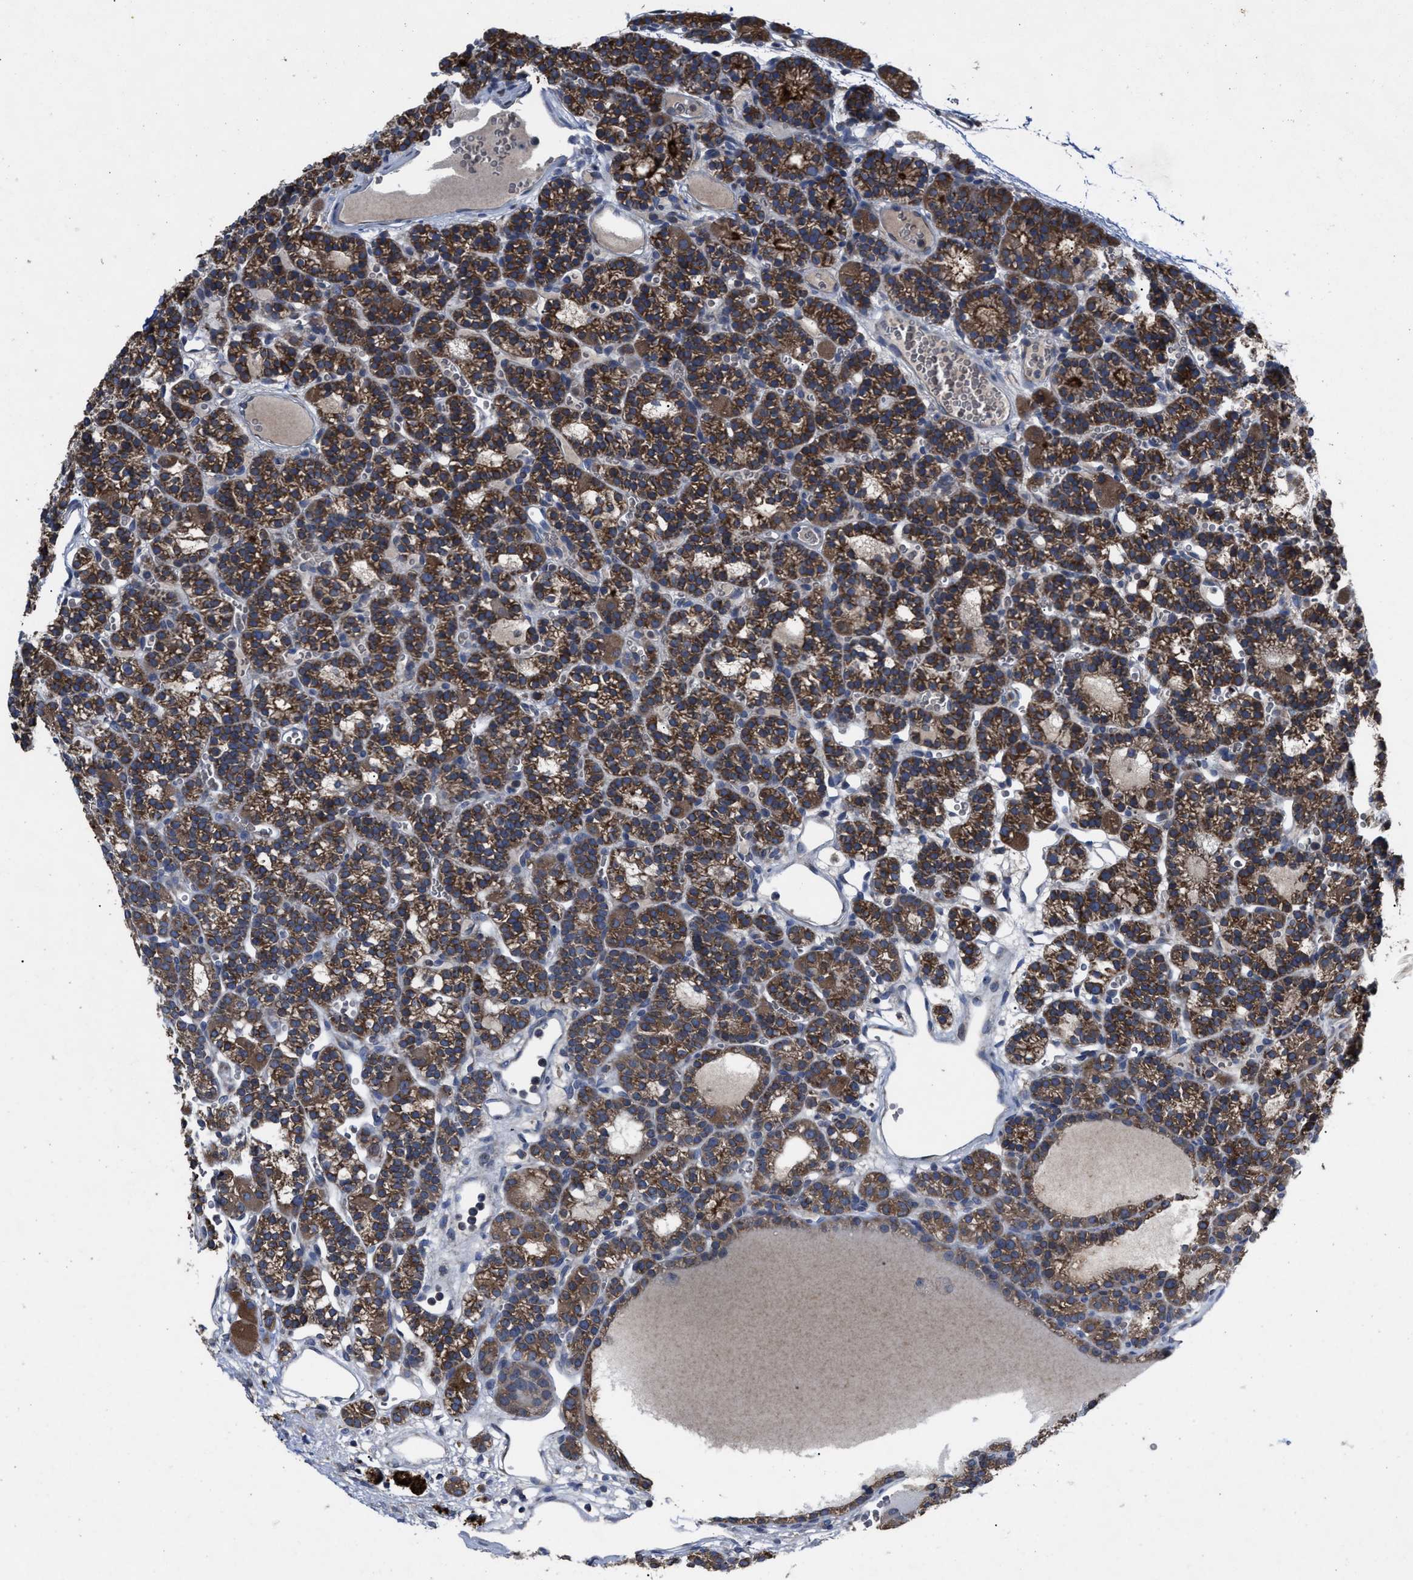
{"staining": {"intensity": "strong", "quantity": ">75%", "location": "cytoplasmic/membranous"}, "tissue": "parathyroid gland", "cell_type": "Glandular cells", "image_type": "normal", "snomed": [{"axis": "morphology", "description": "Normal tissue, NOS"}, {"axis": "morphology", "description": "Adenoma, NOS"}, {"axis": "topography", "description": "Parathyroid gland"}], "caption": "IHC of unremarkable parathyroid gland demonstrates high levels of strong cytoplasmic/membranous expression in about >75% of glandular cells.", "gene": "UPF1", "patient": {"sex": "female", "age": 58}}